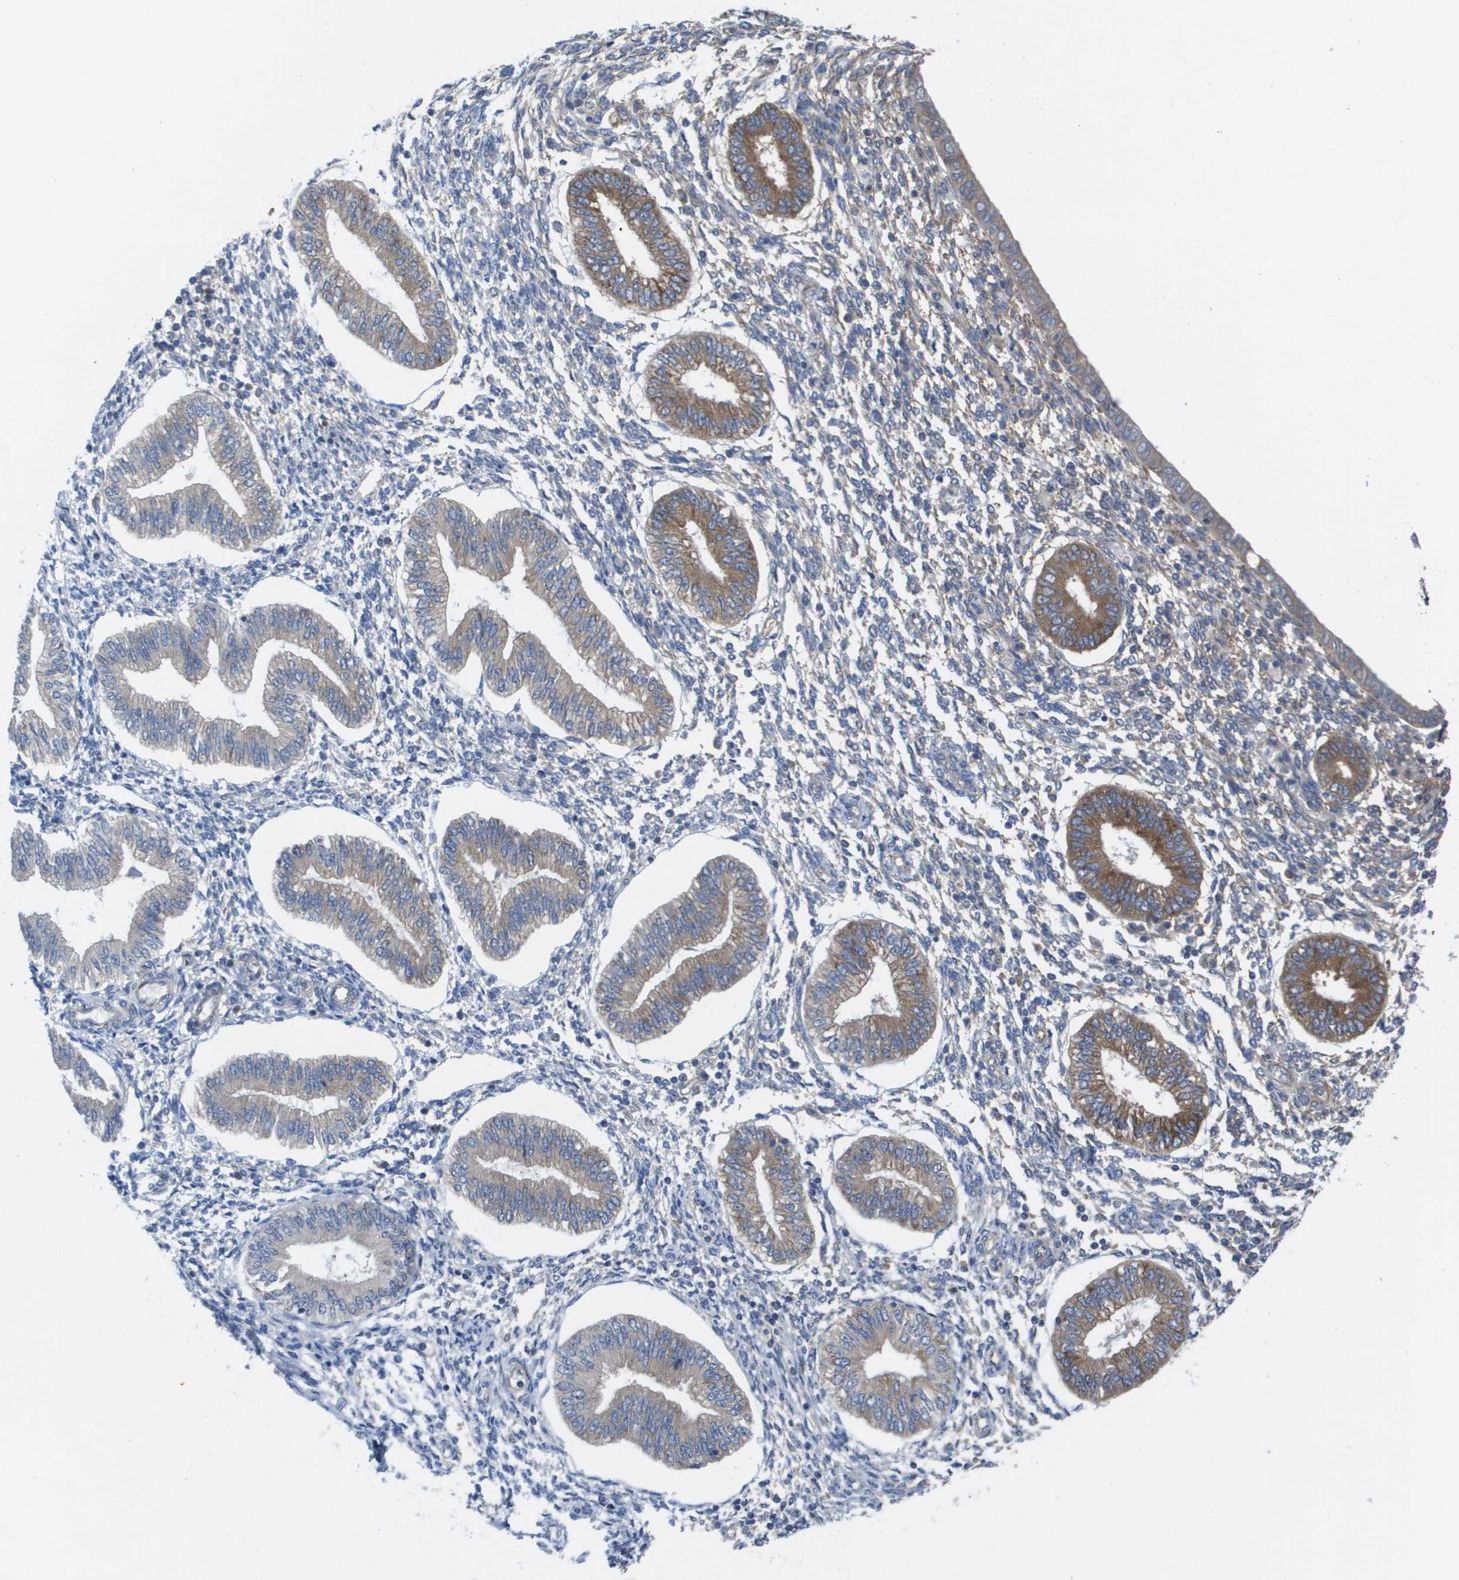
{"staining": {"intensity": "weak", "quantity": "<25%", "location": "cytoplasmic/membranous"}, "tissue": "endometrium", "cell_type": "Cells in endometrial stroma", "image_type": "normal", "snomed": [{"axis": "morphology", "description": "Normal tissue, NOS"}, {"axis": "topography", "description": "Endometrium"}], "caption": "IHC micrograph of benign endometrium stained for a protein (brown), which reveals no positivity in cells in endometrial stroma.", "gene": "EIF4G2", "patient": {"sex": "female", "age": 50}}